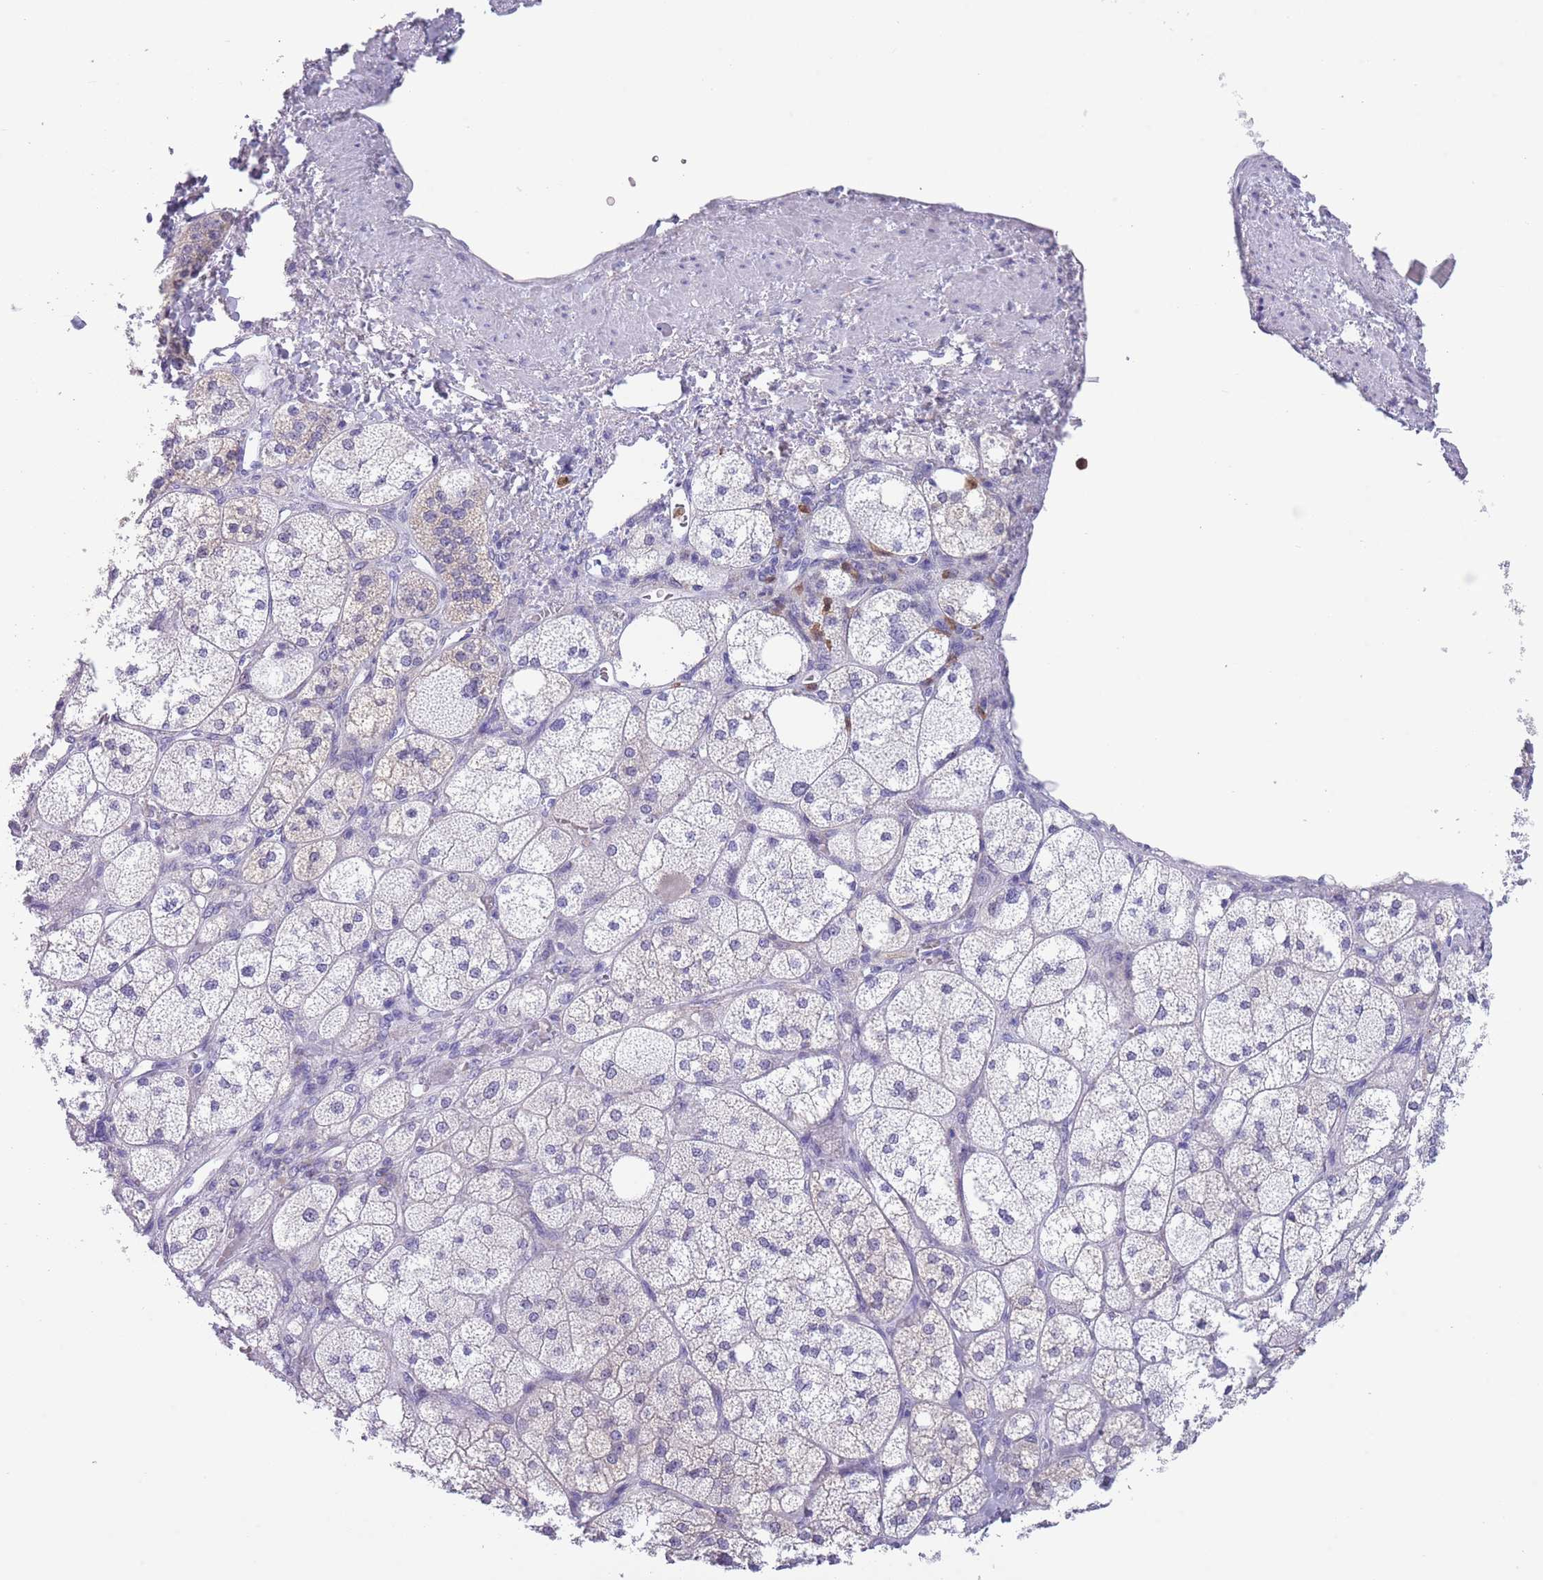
{"staining": {"intensity": "negative", "quantity": "none", "location": "none"}, "tissue": "adrenal gland", "cell_type": "Glandular cells", "image_type": "normal", "snomed": [{"axis": "morphology", "description": "Normal tissue, NOS"}, {"axis": "topography", "description": "Adrenal gland"}], "caption": "The immunohistochemistry image has no significant expression in glandular cells of adrenal gland. Brightfield microscopy of IHC stained with DAB (brown) and hematoxylin (blue), captured at high magnification.", "gene": "ZFP2", "patient": {"sex": "male", "age": 61}}